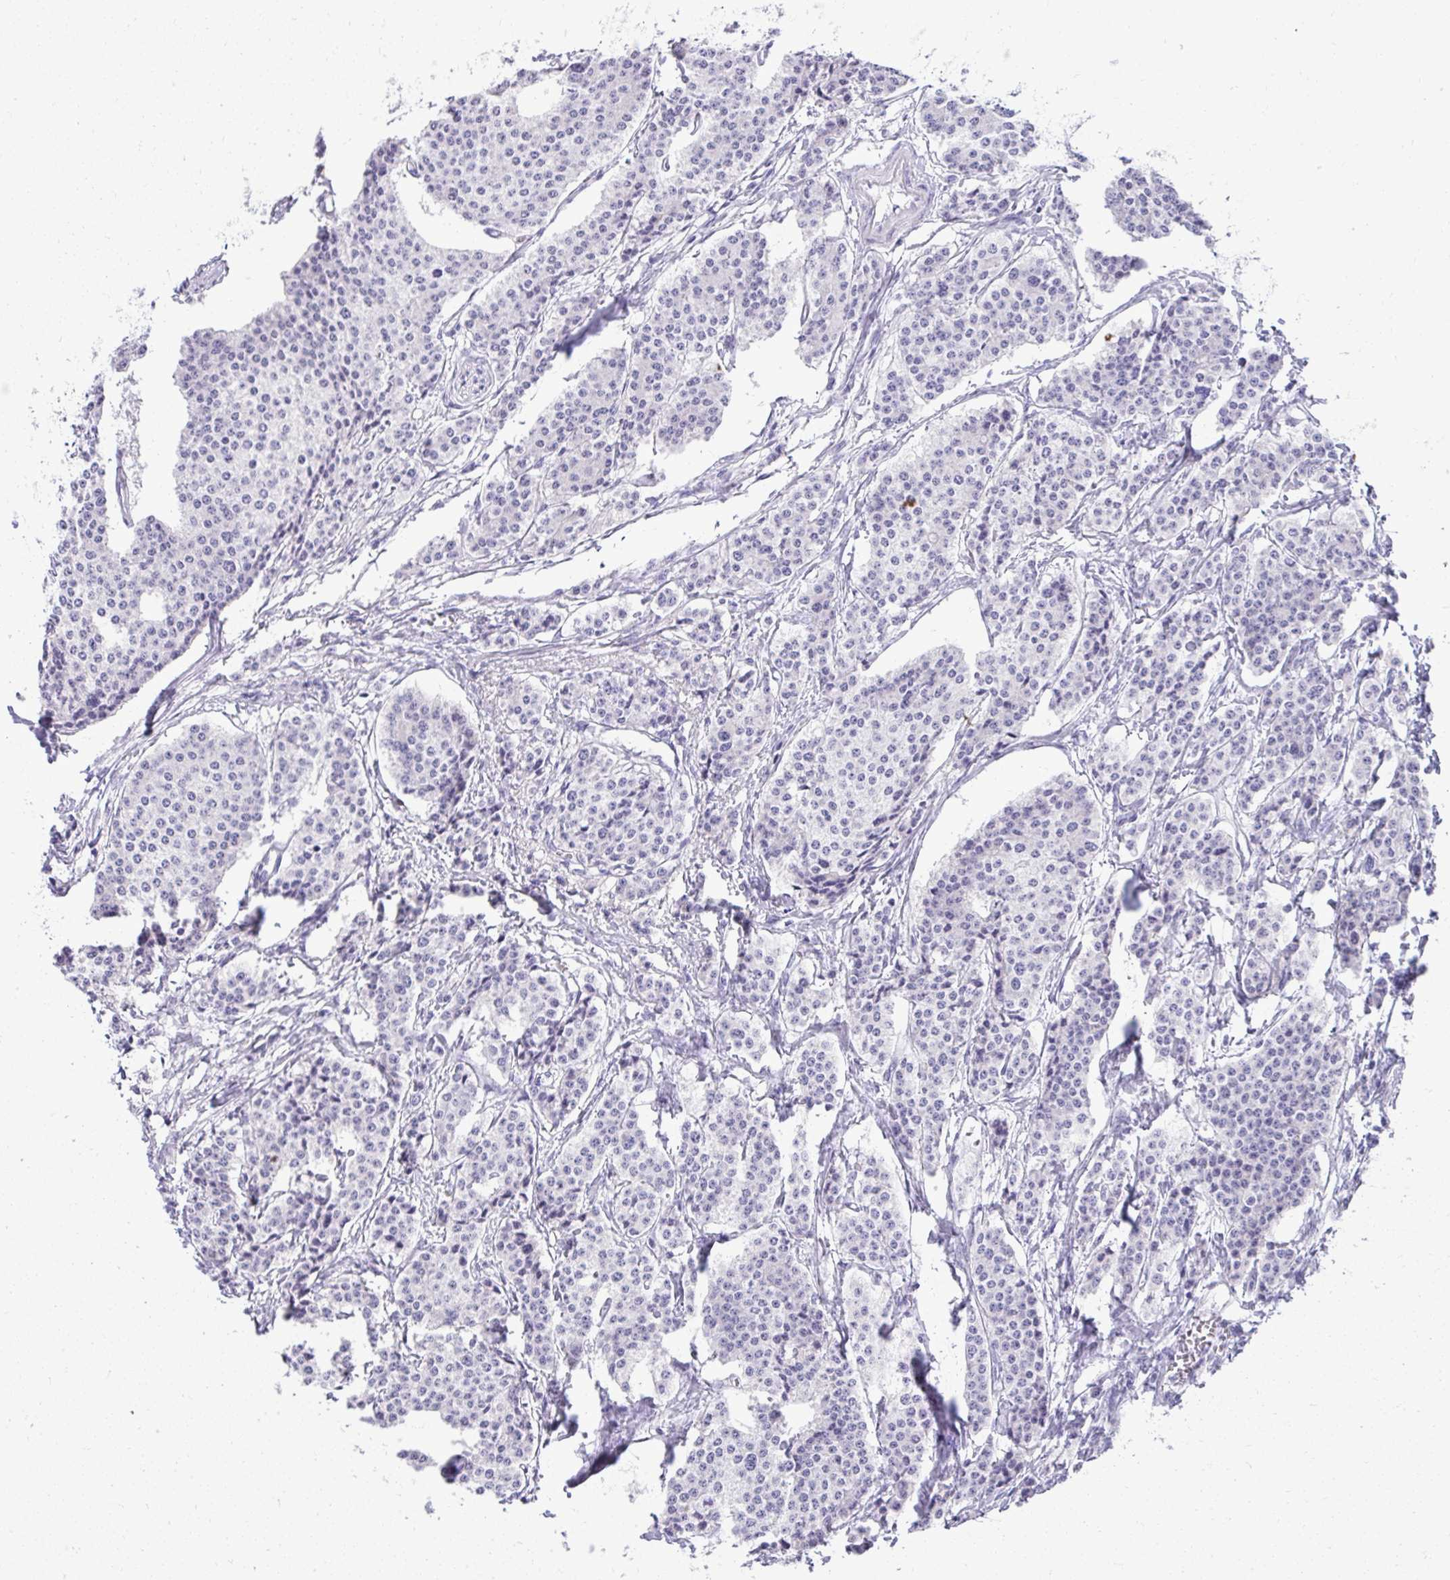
{"staining": {"intensity": "negative", "quantity": "none", "location": "none"}, "tissue": "carcinoid", "cell_type": "Tumor cells", "image_type": "cancer", "snomed": [{"axis": "morphology", "description": "Carcinoid, malignant, NOS"}, {"axis": "topography", "description": "Small intestine"}], "caption": "A high-resolution photomicrograph shows immunohistochemistry staining of malignant carcinoid, which exhibits no significant staining in tumor cells.", "gene": "ST6GALNAC3", "patient": {"sex": "female", "age": 64}}